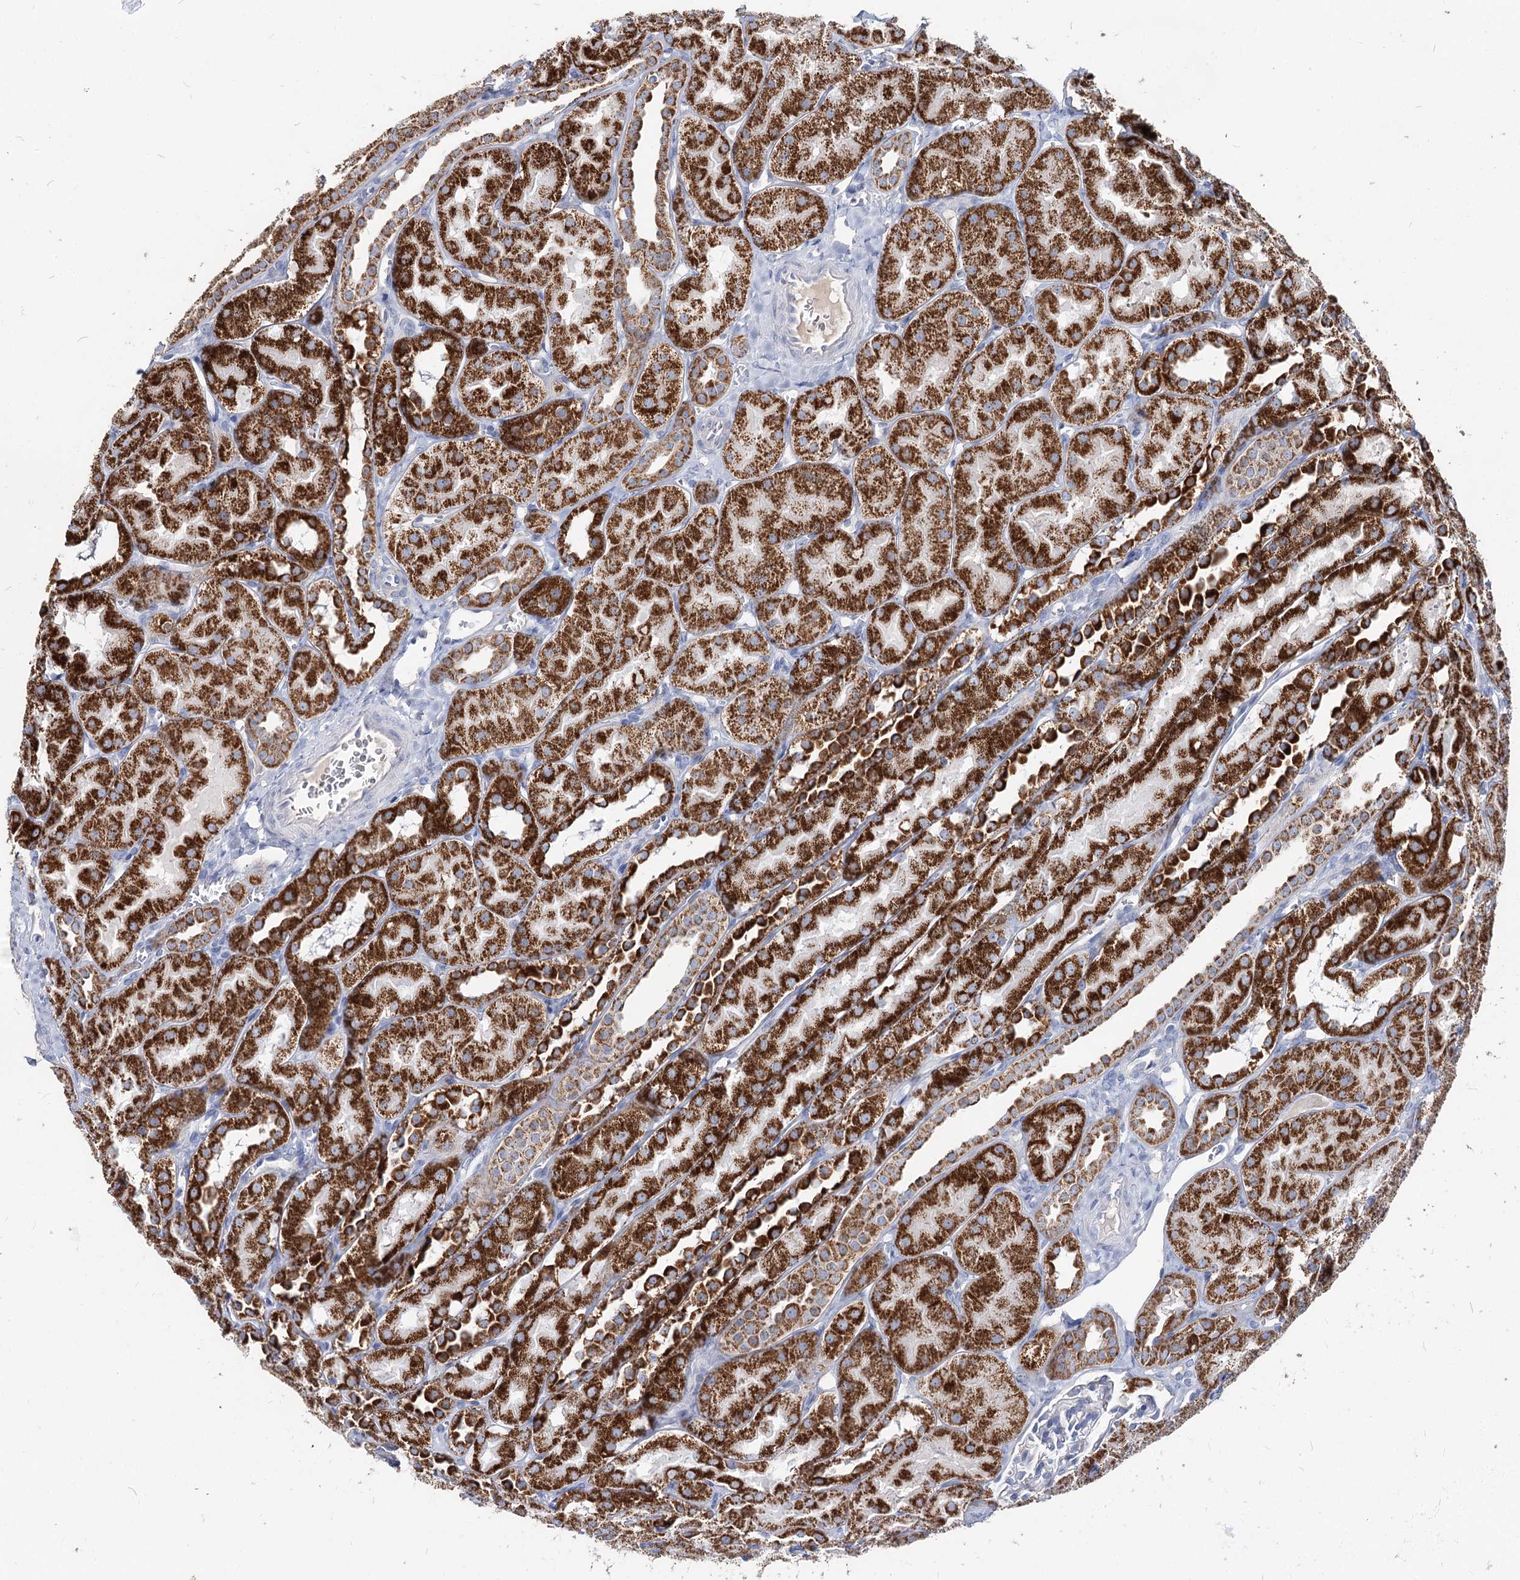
{"staining": {"intensity": "negative", "quantity": "none", "location": "none"}, "tissue": "kidney", "cell_type": "Cells in glomeruli", "image_type": "normal", "snomed": [{"axis": "morphology", "description": "Normal tissue, NOS"}, {"axis": "topography", "description": "Kidney"}, {"axis": "topography", "description": "Urinary bladder"}], "caption": "Immunohistochemistry (IHC) histopathology image of benign kidney: kidney stained with DAB (3,3'-diaminobenzidine) exhibits no significant protein staining in cells in glomeruli. (Stains: DAB (3,3'-diaminobenzidine) immunohistochemistry (IHC) with hematoxylin counter stain, Microscopy: brightfield microscopy at high magnification).", "gene": "MCCC2", "patient": {"sex": "male", "age": 16}}